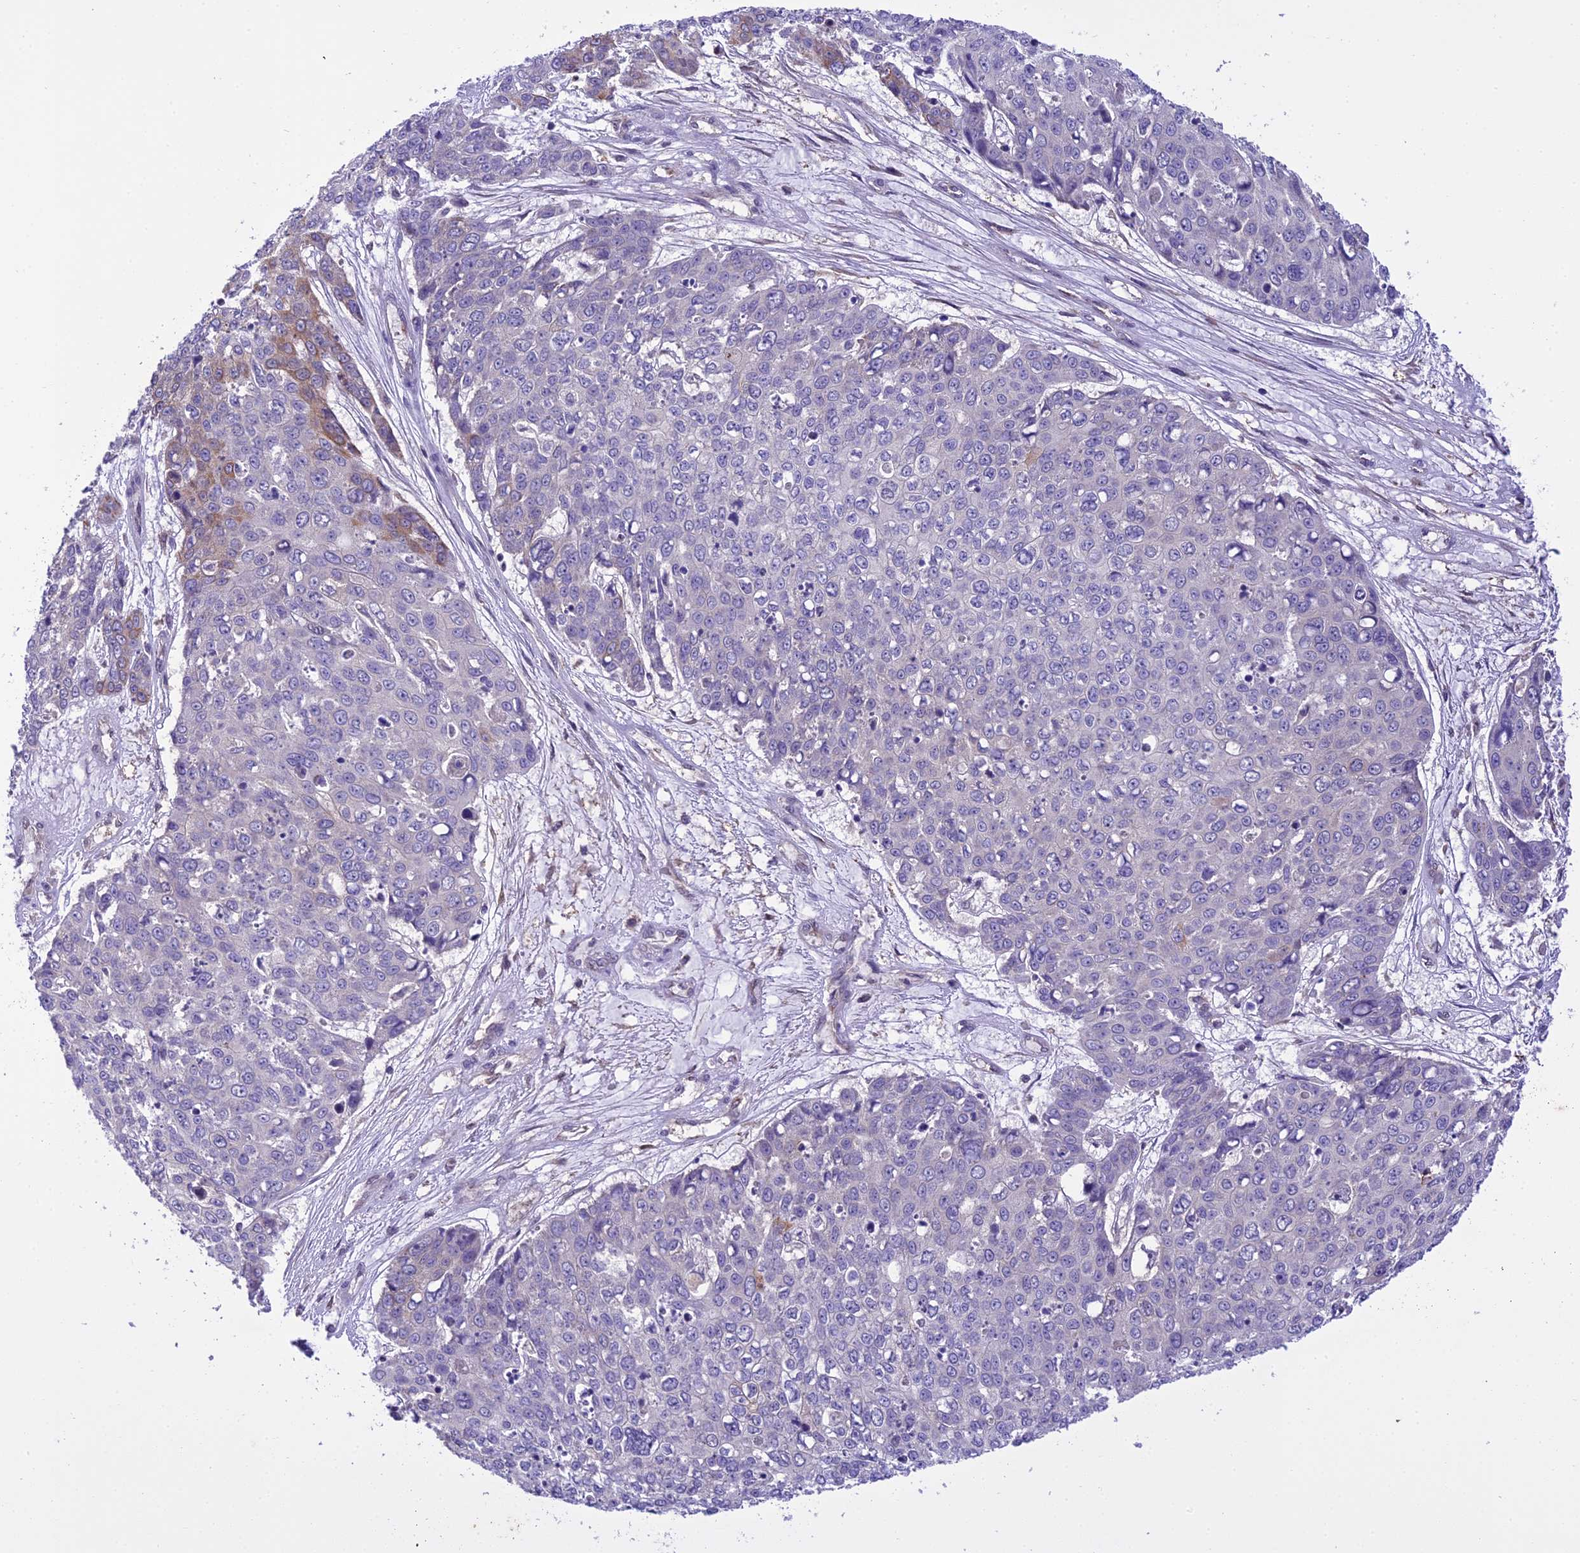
{"staining": {"intensity": "moderate", "quantity": "<25%", "location": "cytoplasmic/membranous"}, "tissue": "skin cancer", "cell_type": "Tumor cells", "image_type": "cancer", "snomed": [{"axis": "morphology", "description": "Squamous cell carcinoma, NOS"}, {"axis": "topography", "description": "Skin"}], "caption": "The immunohistochemical stain shows moderate cytoplasmic/membranous staining in tumor cells of squamous cell carcinoma (skin) tissue.", "gene": "BORCS6", "patient": {"sex": "male", "age": 71}}